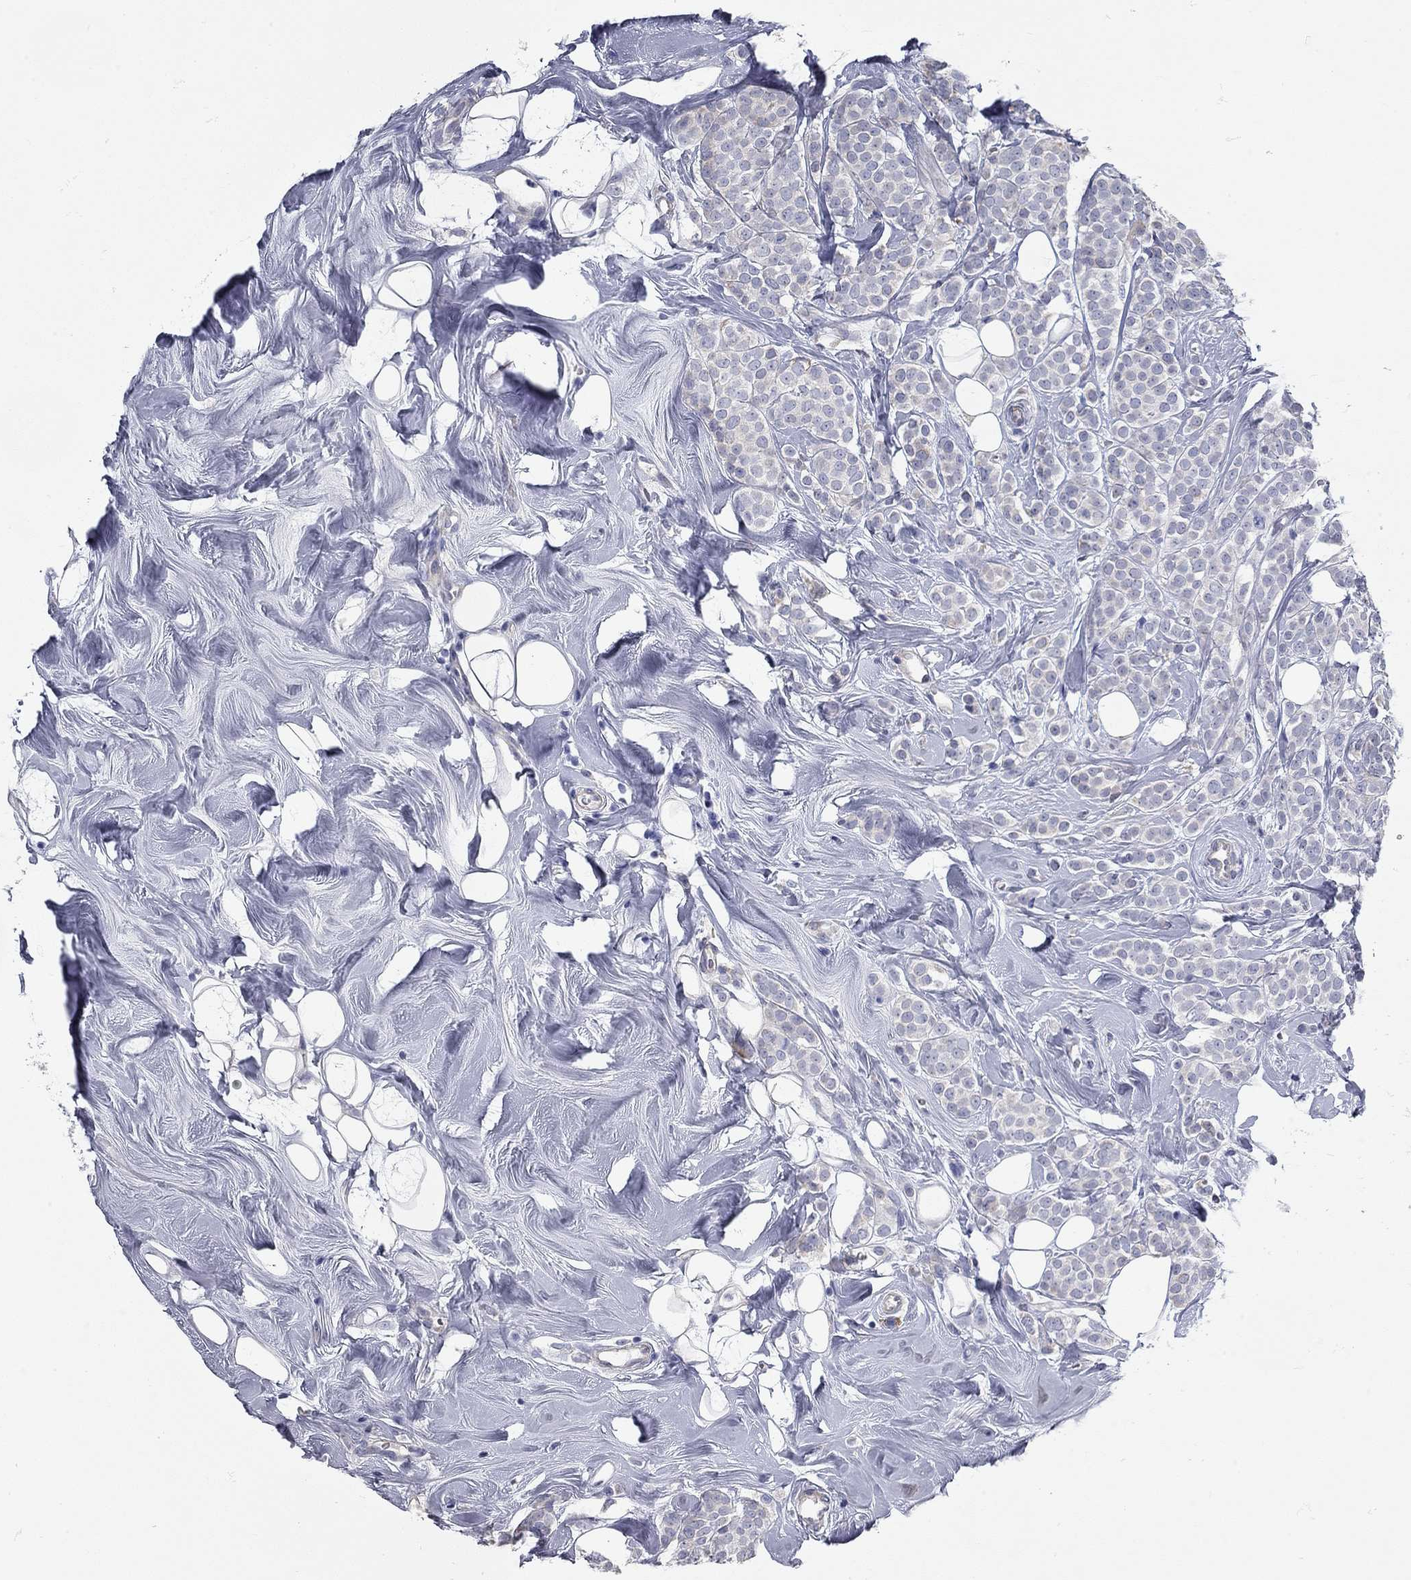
{"staining": {"intensity": "negative", "quantity": "none", "location": "none"}, "tissue": "breast cancer", "cell_type": "Tumor cells", "image_type": "cancer", "snomed": [{"axis": "morphology", "description": "Lobular carcinoma"}, {"axis": "topography", "description": "Breast"}], "caption": "High power microscopy image of an immunohistochemistry (IHC) photomicrograph of breast cancer, revealing no significant positivity in tumor cells.", "gene": "XAGE2", "patient": {"sex": "female", "age": 49}}